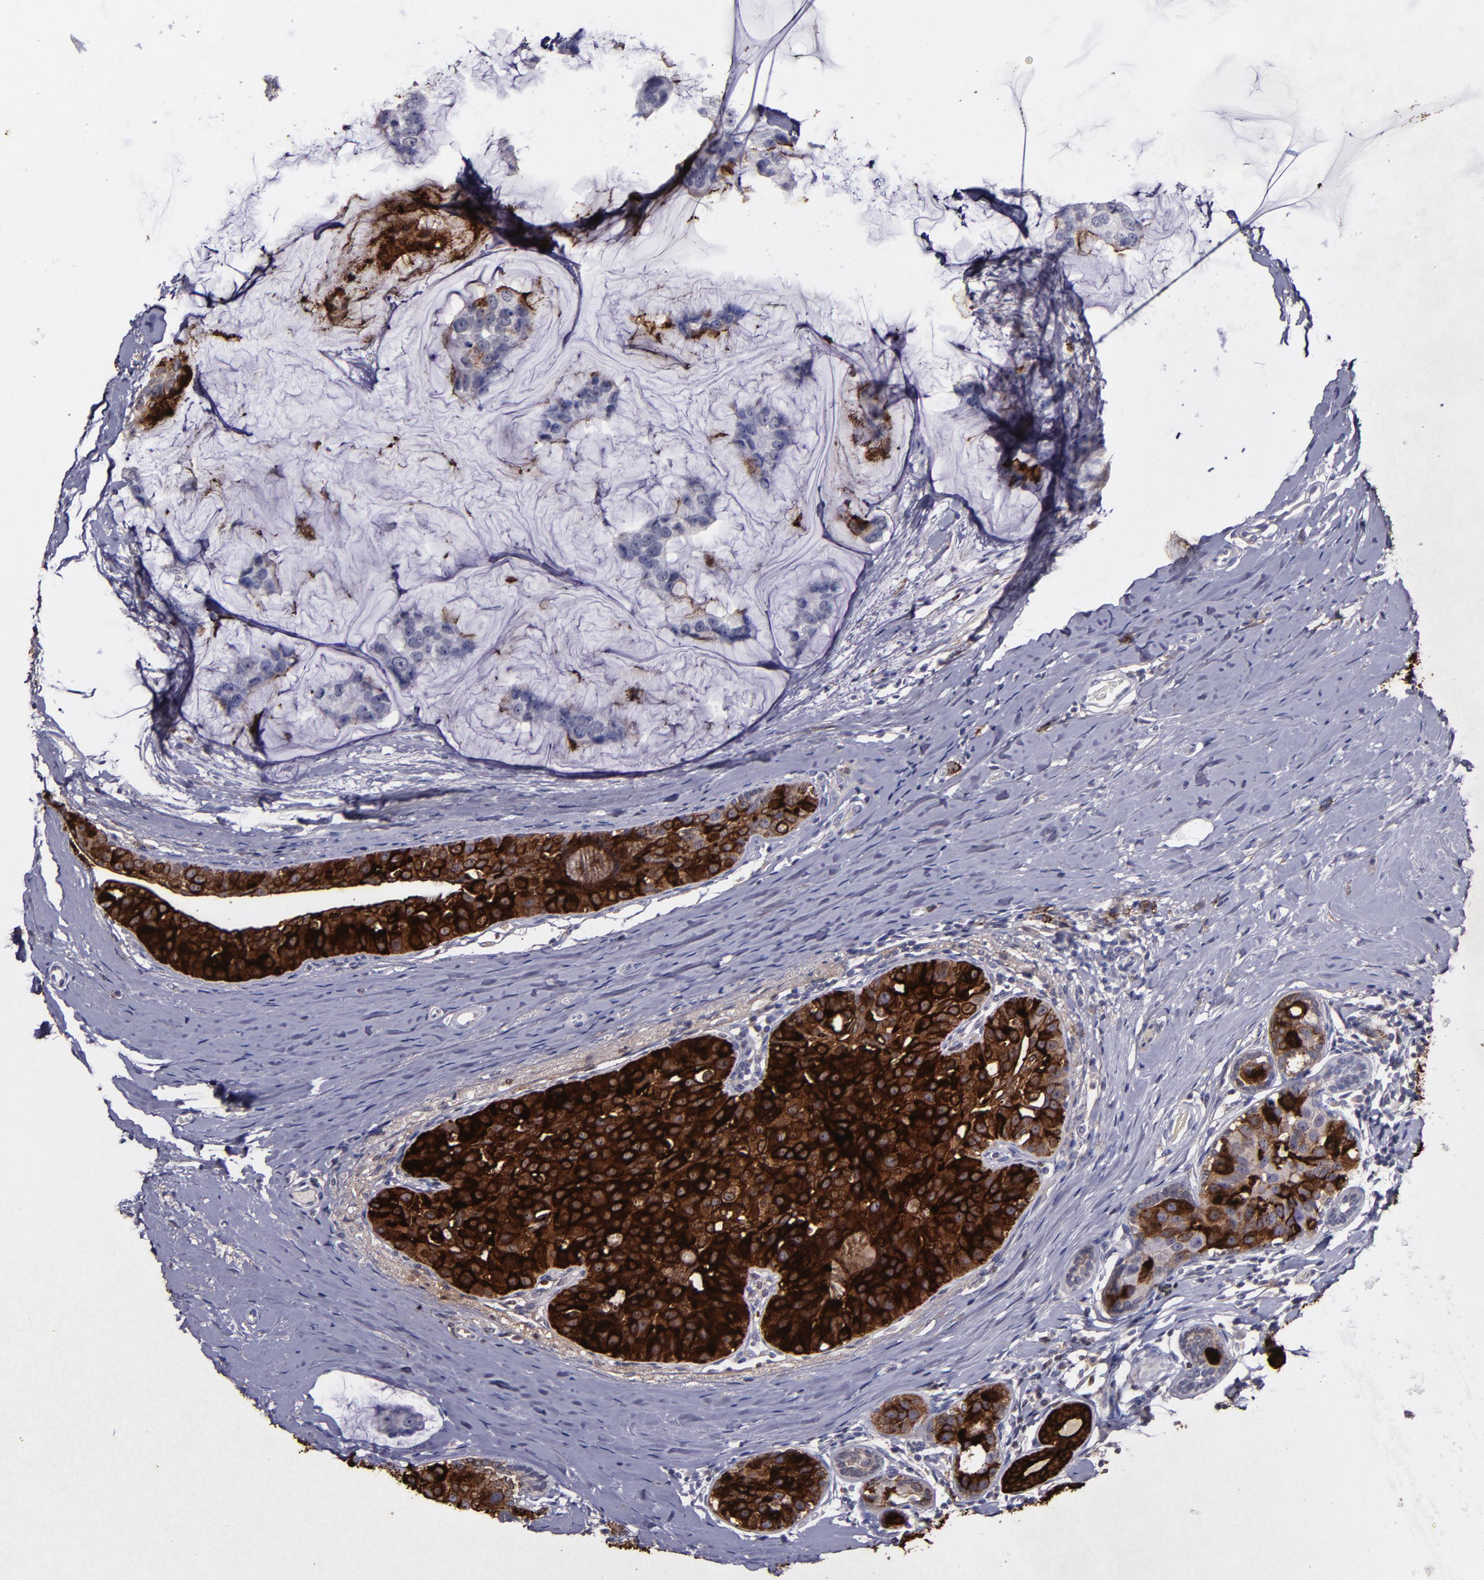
{"staining": {"intensity": "strong", "quantity": ">75%", "location": "cytoplasmic/membranous,nuclear"}, "tissue": "breast cancer", "cell_type": "Tumor cells", "image_type": "cancer", "snomed": [{"axis": "morphology", "description": "Normal tissue, NOS"}, {"axis": "morphology", "description": "Duct carcinoma"}, {"axis": "topography", "description": "Breast"}], "caption": "Immunohistochemical staining of breast invasive ductal carcinoma demonstrates high levels of strong cytoplasmic/membranous and nuclear protein expression in about >75% of tumor cells. The staining is performed using DAB brown chromogen to label protein expression. The nuclei are counter-stained blue using hematoxylin.", "gene": "MFGE8", "patient": {"sex": "female", "age": 50}}